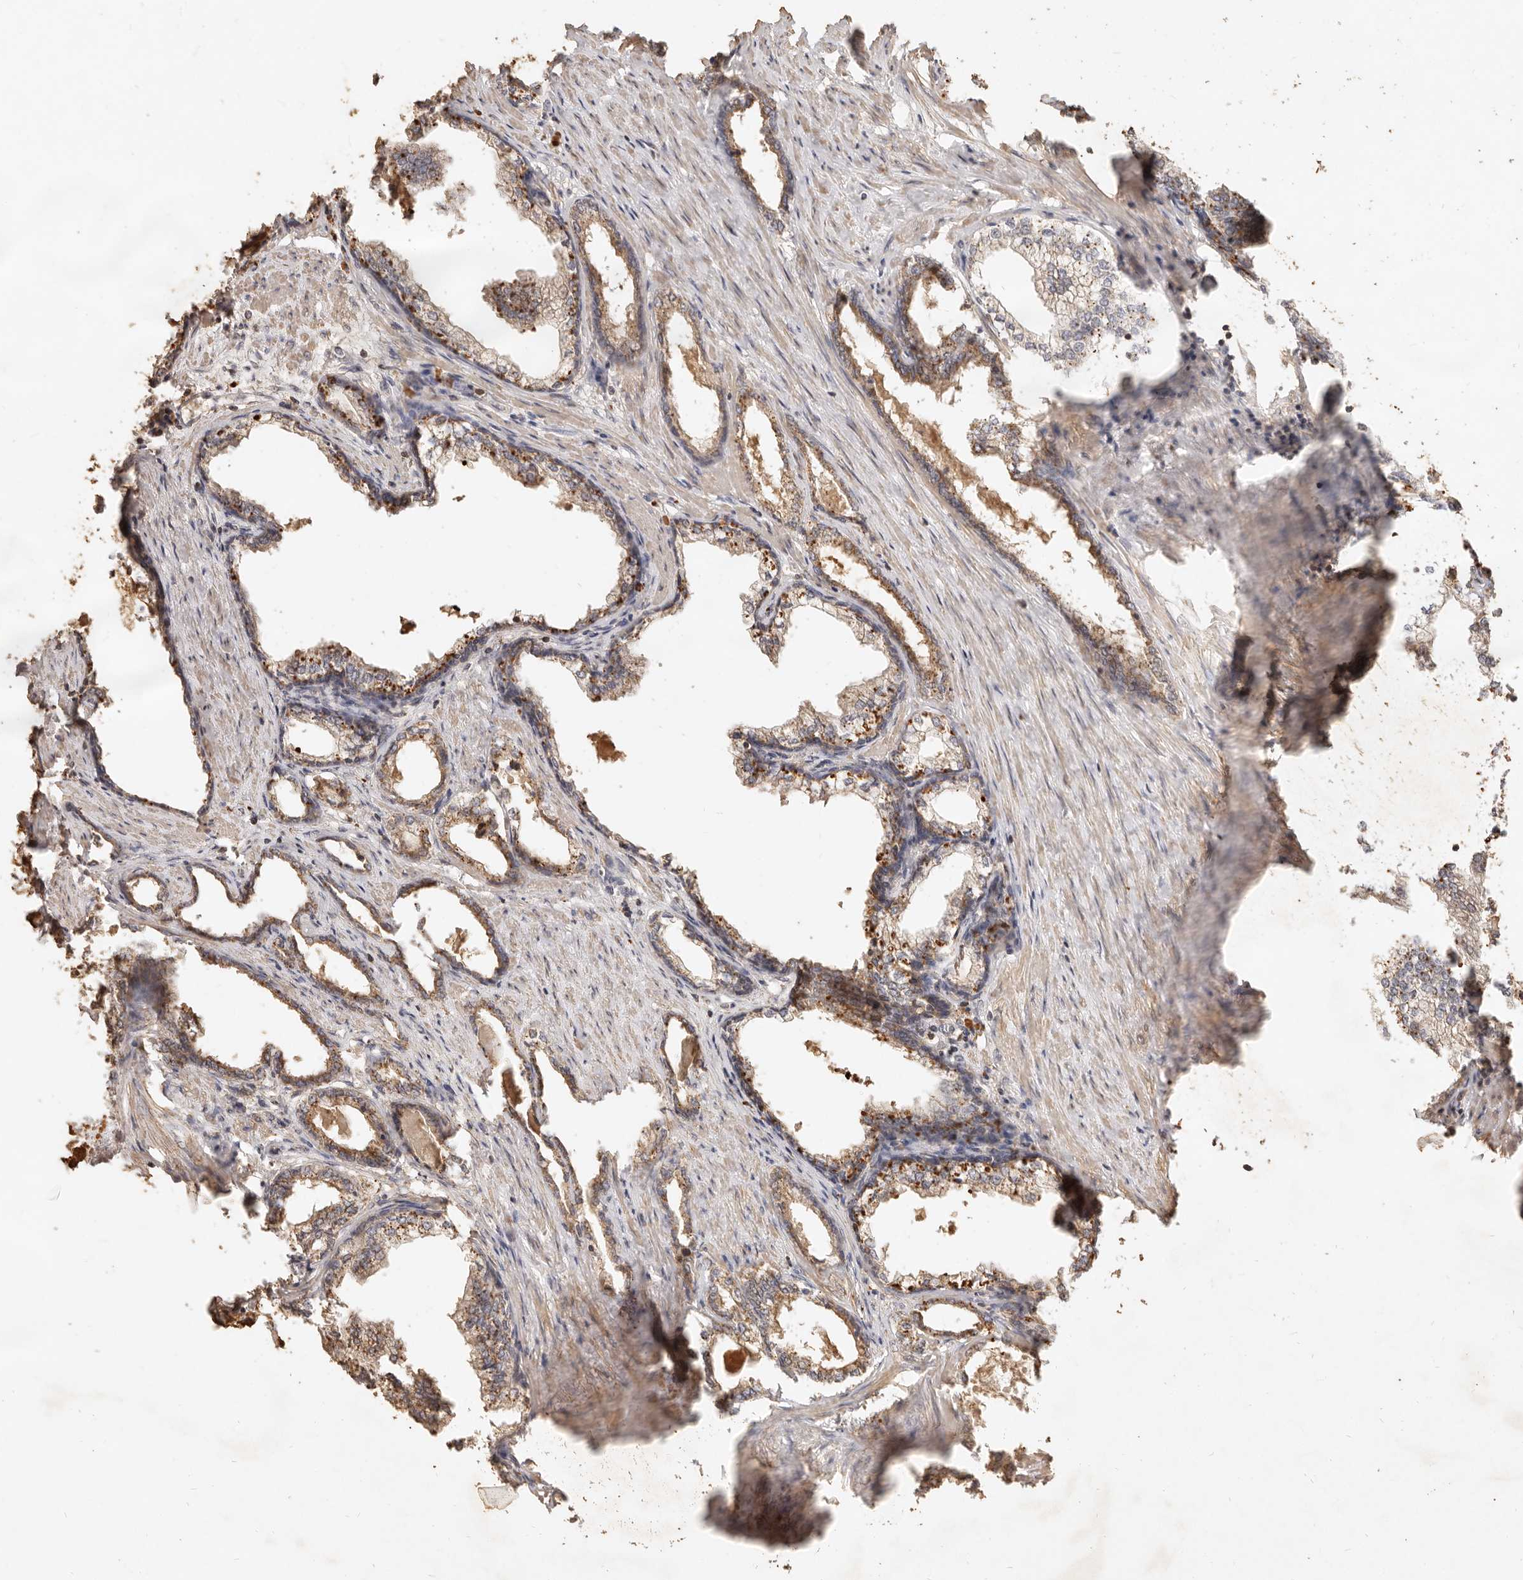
{"staining": {"intensity": "moderate", "quantity": ">75%", "location": "cytoplasmic/membranous"}, "tissue": "prostate cancer", "cell_type": "Tumor cells", "image_type": "cancer", "snomed": [{"axis": "morphology", "description": "Adenocarcinoma, High grade"}, {"axis": "topography", "description": "Prostate"}], "caption": "Prostate cancer (adenocarcinoma (high-grade)) was stained to show a protein in brown. There is medium levels of moderate cytoplasmic/membranous staining in approximately >75% of tumor cells.", "gene": "FAM180B", "patient": {"sex": "male", "age": 58}}